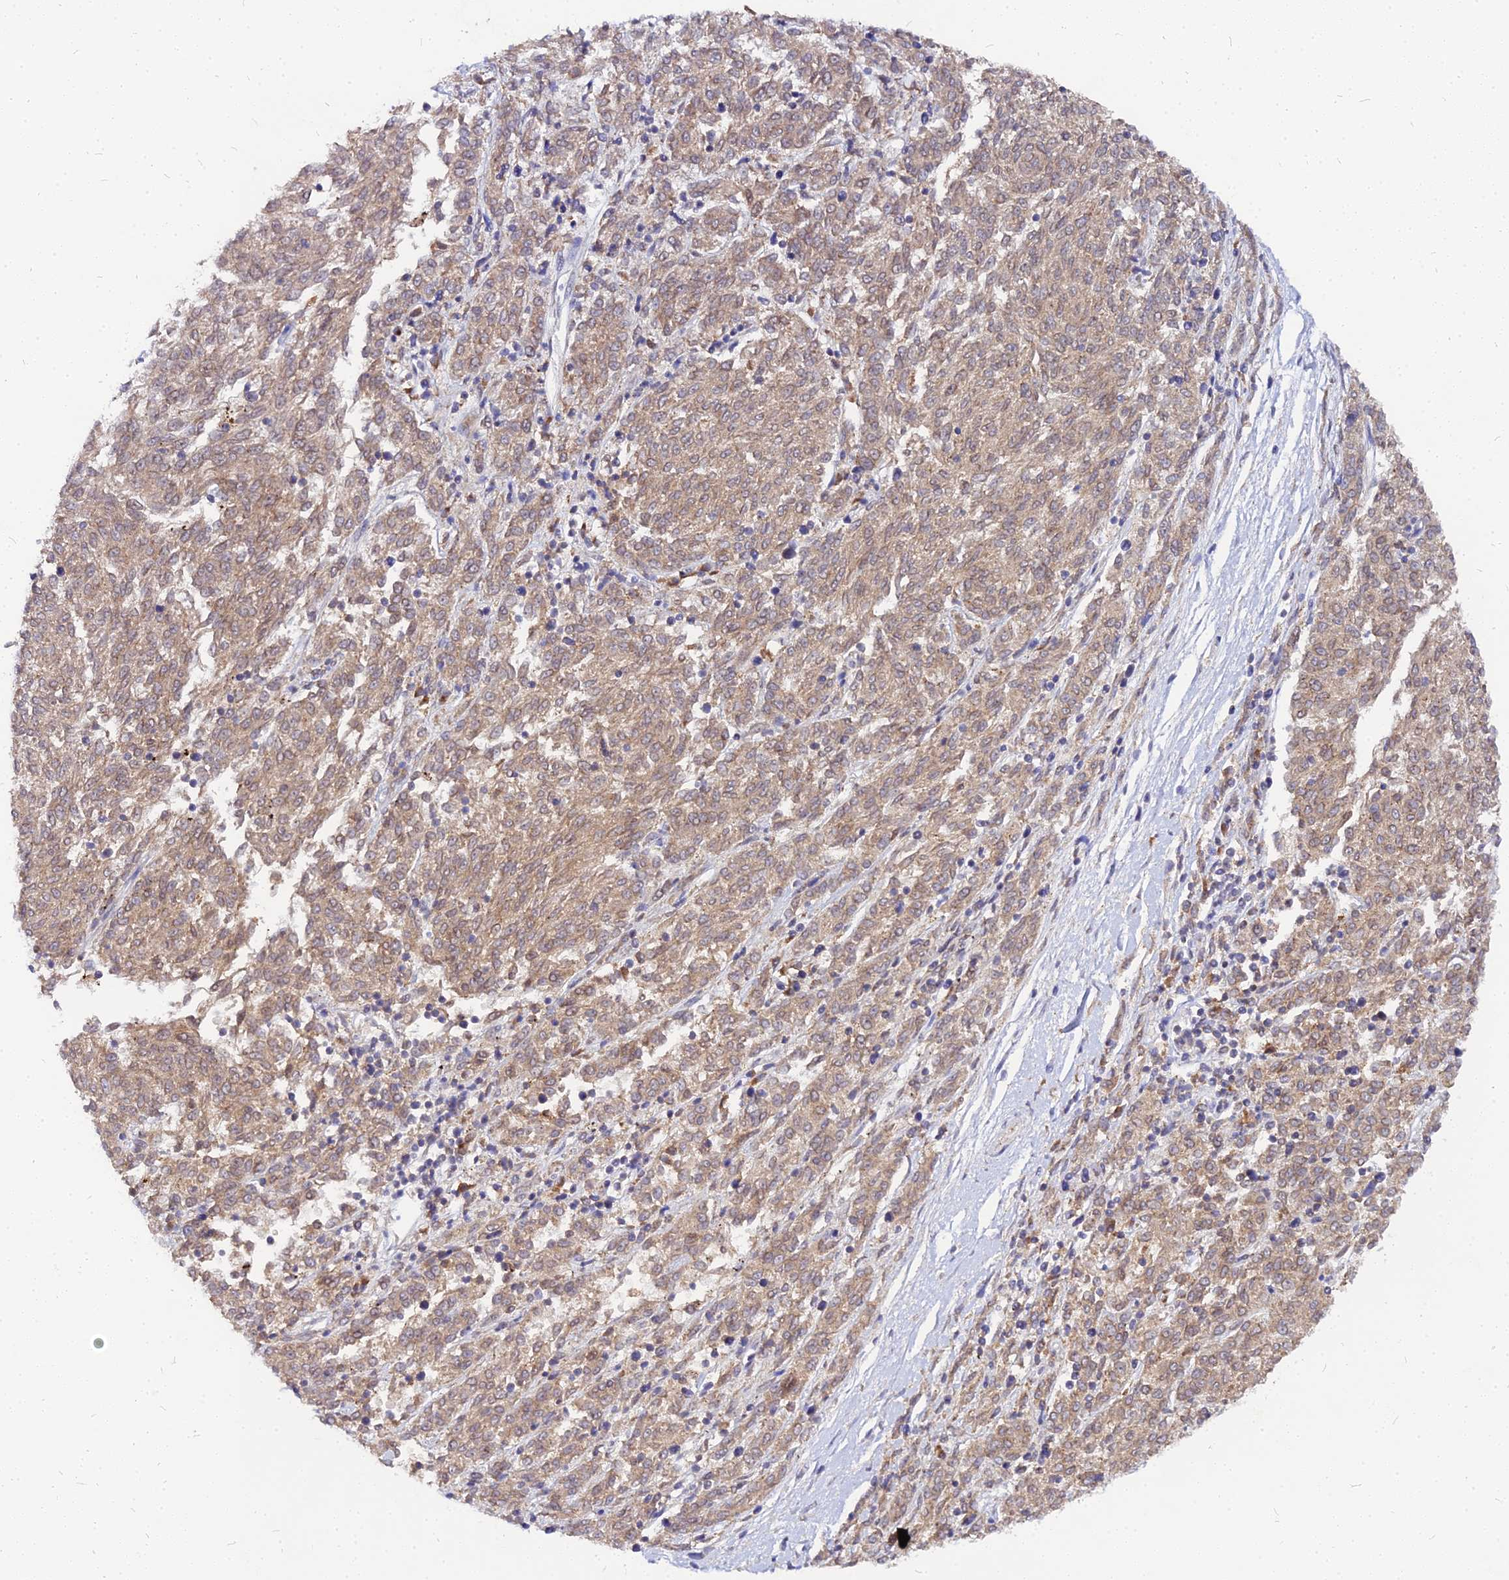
{"staining": {"intensity": "moderate", "quantity": ">75%", "location": "cytoplasmic/membranous"}, "tissue": "melanoma", "cell_type": "Tumor cells", "image_type": "cancer", "snomed": [{"axis": "morphology", "description": "Malignant melanoma, NOS"}, {"axis": "topography", "description": "Skin"}], "caption": "This histopathology image demonstrates melanoma stained with immunohistochemistry to label a protein in brown. The cytoplasmic/membranous of tumor cells show moderate positivity for the protein. Nuclei are counter-stained blue.", "gene": "RNF121", "patient": {"sex": "female", "age": 72}}